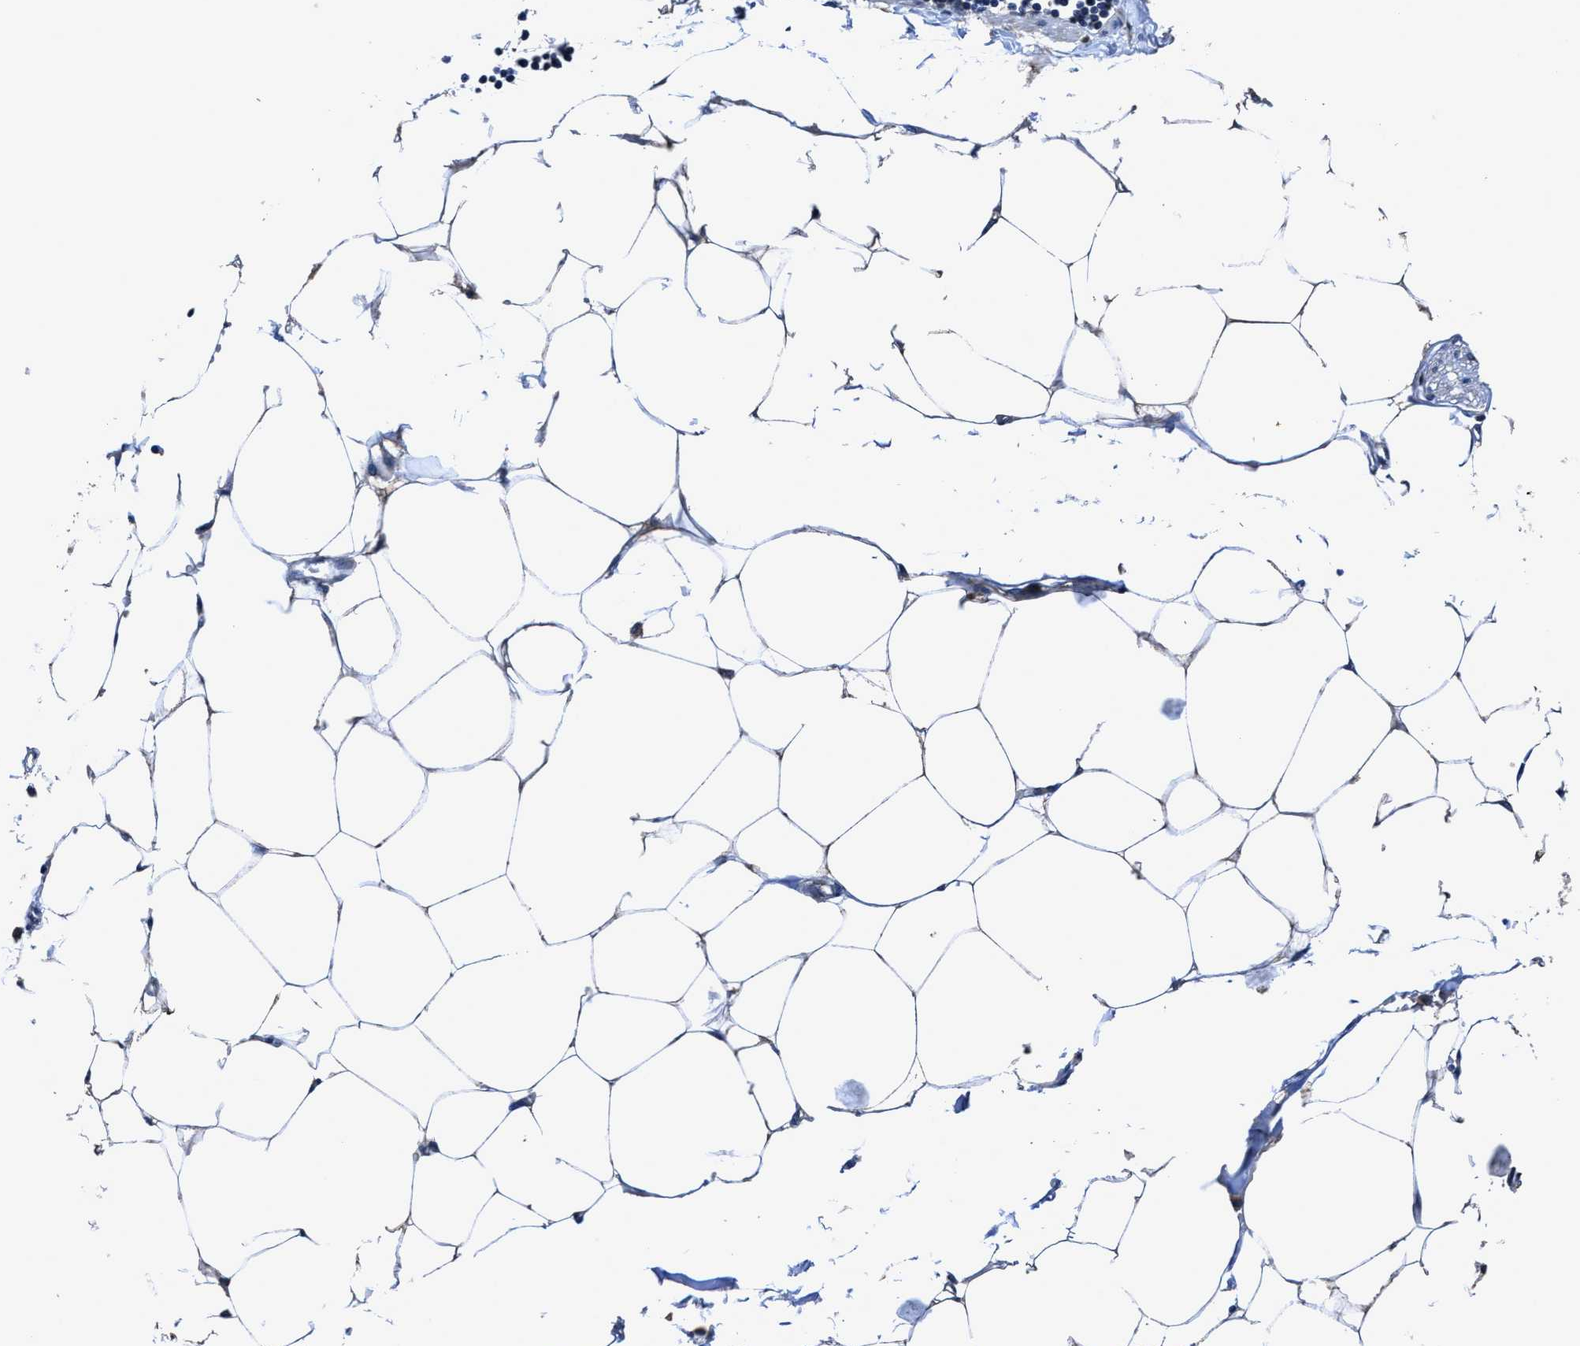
{"staining": {"intensity": "negative", "quantity": "none", "location": "none"}, "tissue": "adipose tissue", "cell_type": "Adipocytes", "image_type": "normal", "snomed": [{"axis": "morphology", "description": "Normal tissue, NOS"}, {"axis": "morphology", "description": "Adenocarcinoma, NOS"}, {"axis": "topography", "description": "Colon"}, {"axis": "topography", "description": "Peripheral nerve tissue"}], "caption": "High magnification brightfield microscopy of unremarkable adipose tissue stained with DAB (3,3'-diaminobenzidine) (brown) and counterstained with hematoxylin (blue): adipocytes show no significant positivity. (DAB (3,3'-diaminobenzidine) immunohistochemistry, high magnification).", "gene": "UBR4", "patient": {"sex": "male", "age": 14}}